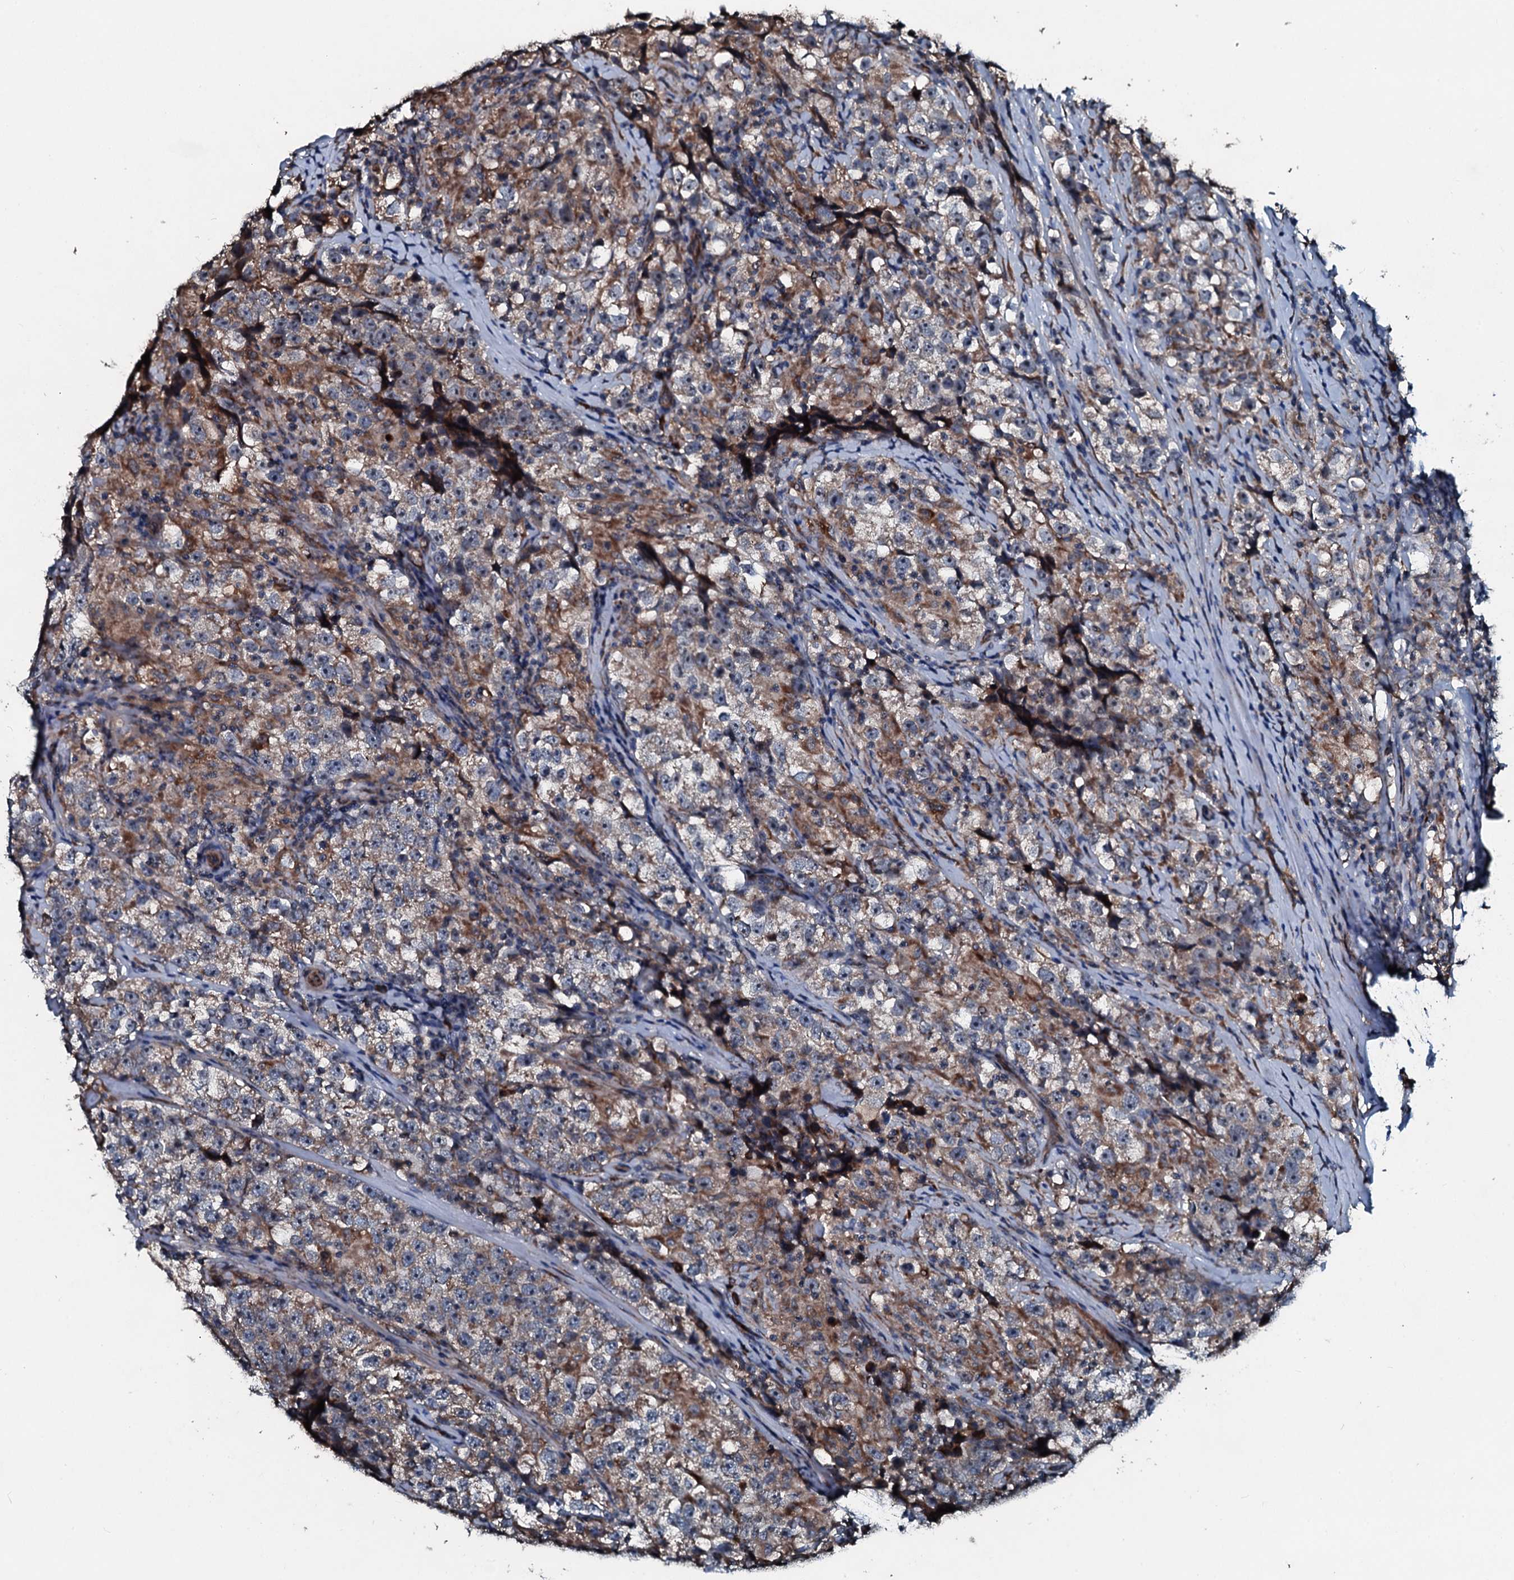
{"staining": {"intensity": "moderate", "quantity": ">75%", "location": "cytoplasmic/membranous"}, "tissue": "testis cancer", "cell_type": "Tumor cells", "image_type": "cancer", "snomed": [{"axis": "morphology", "description": "Seminoma, NOS"}, {"axis": "topography", "description": "Testis"}], "caption": "High-magnification brightfield microscopy of testis seminoma stained with DAB (brown) and counterstained with hematoxylin (blue). tumor cells exhibit moderate cytoplasmic/membranous staining is appreciated in approximately>75% of cells.", "gene": "ACSS3", "patient": {"sex": "male", "age": 46}}